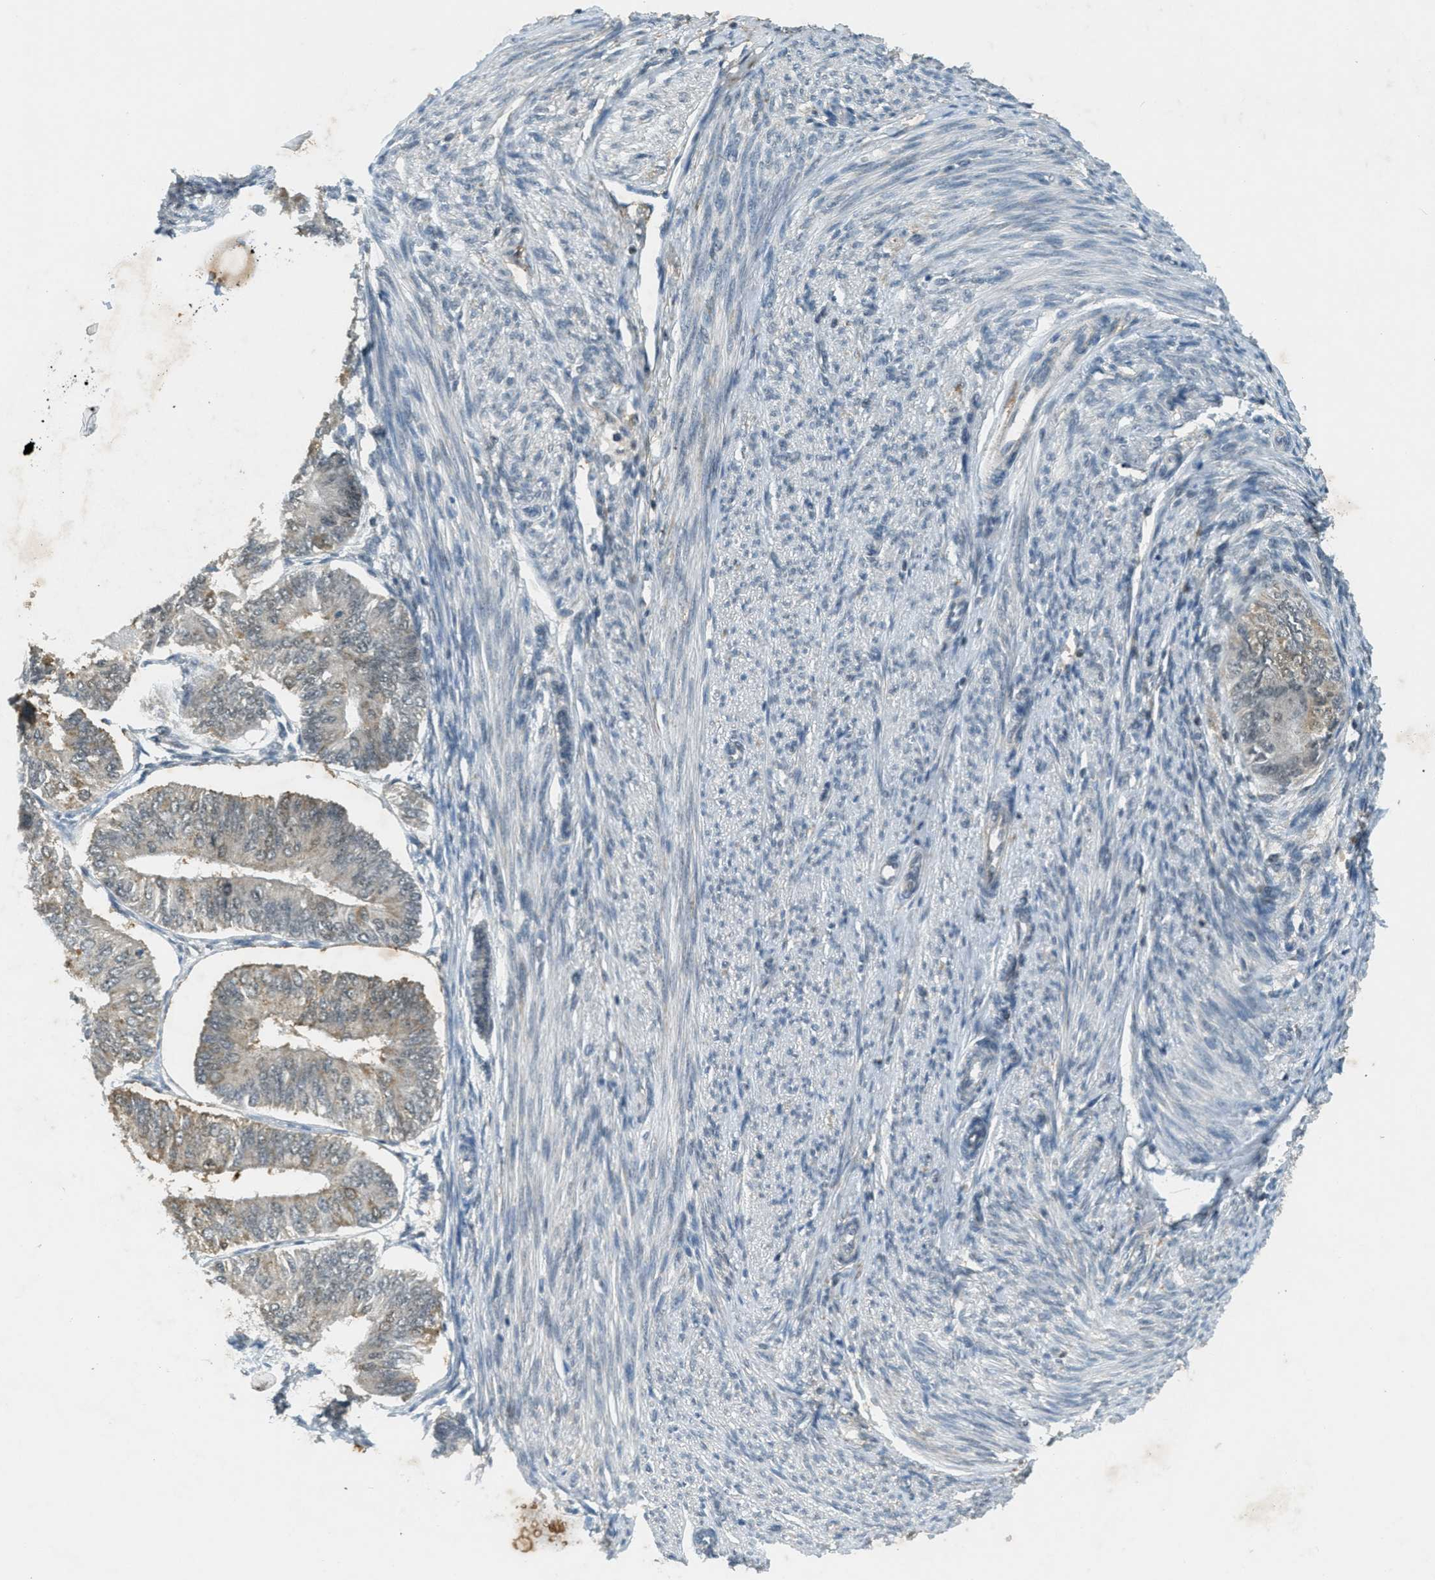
{"staining": {"intensity": "weak", "quantity": "25%-75%", "location": "cytoplasmic/membranous,nuclear"}, "tissue": "endometrial cancer", "cell_type": "Tumor cells", "image_type": "cancer", "snomed": [{"axis": "morphology", "description": "Adenocarcinoma, NOS"}, {"axis": "topography", "description": "Endometrium"}], "caption": "Protein expression analysis of human endometrial cancer reveals weak cytoplasmic/membranous and nuclear positivity in approximately 25%-75% of tumor cells. Nuclei are stained in blue.", "gene": "TCF20", "patient": {"sex": "female", "age": 58}}